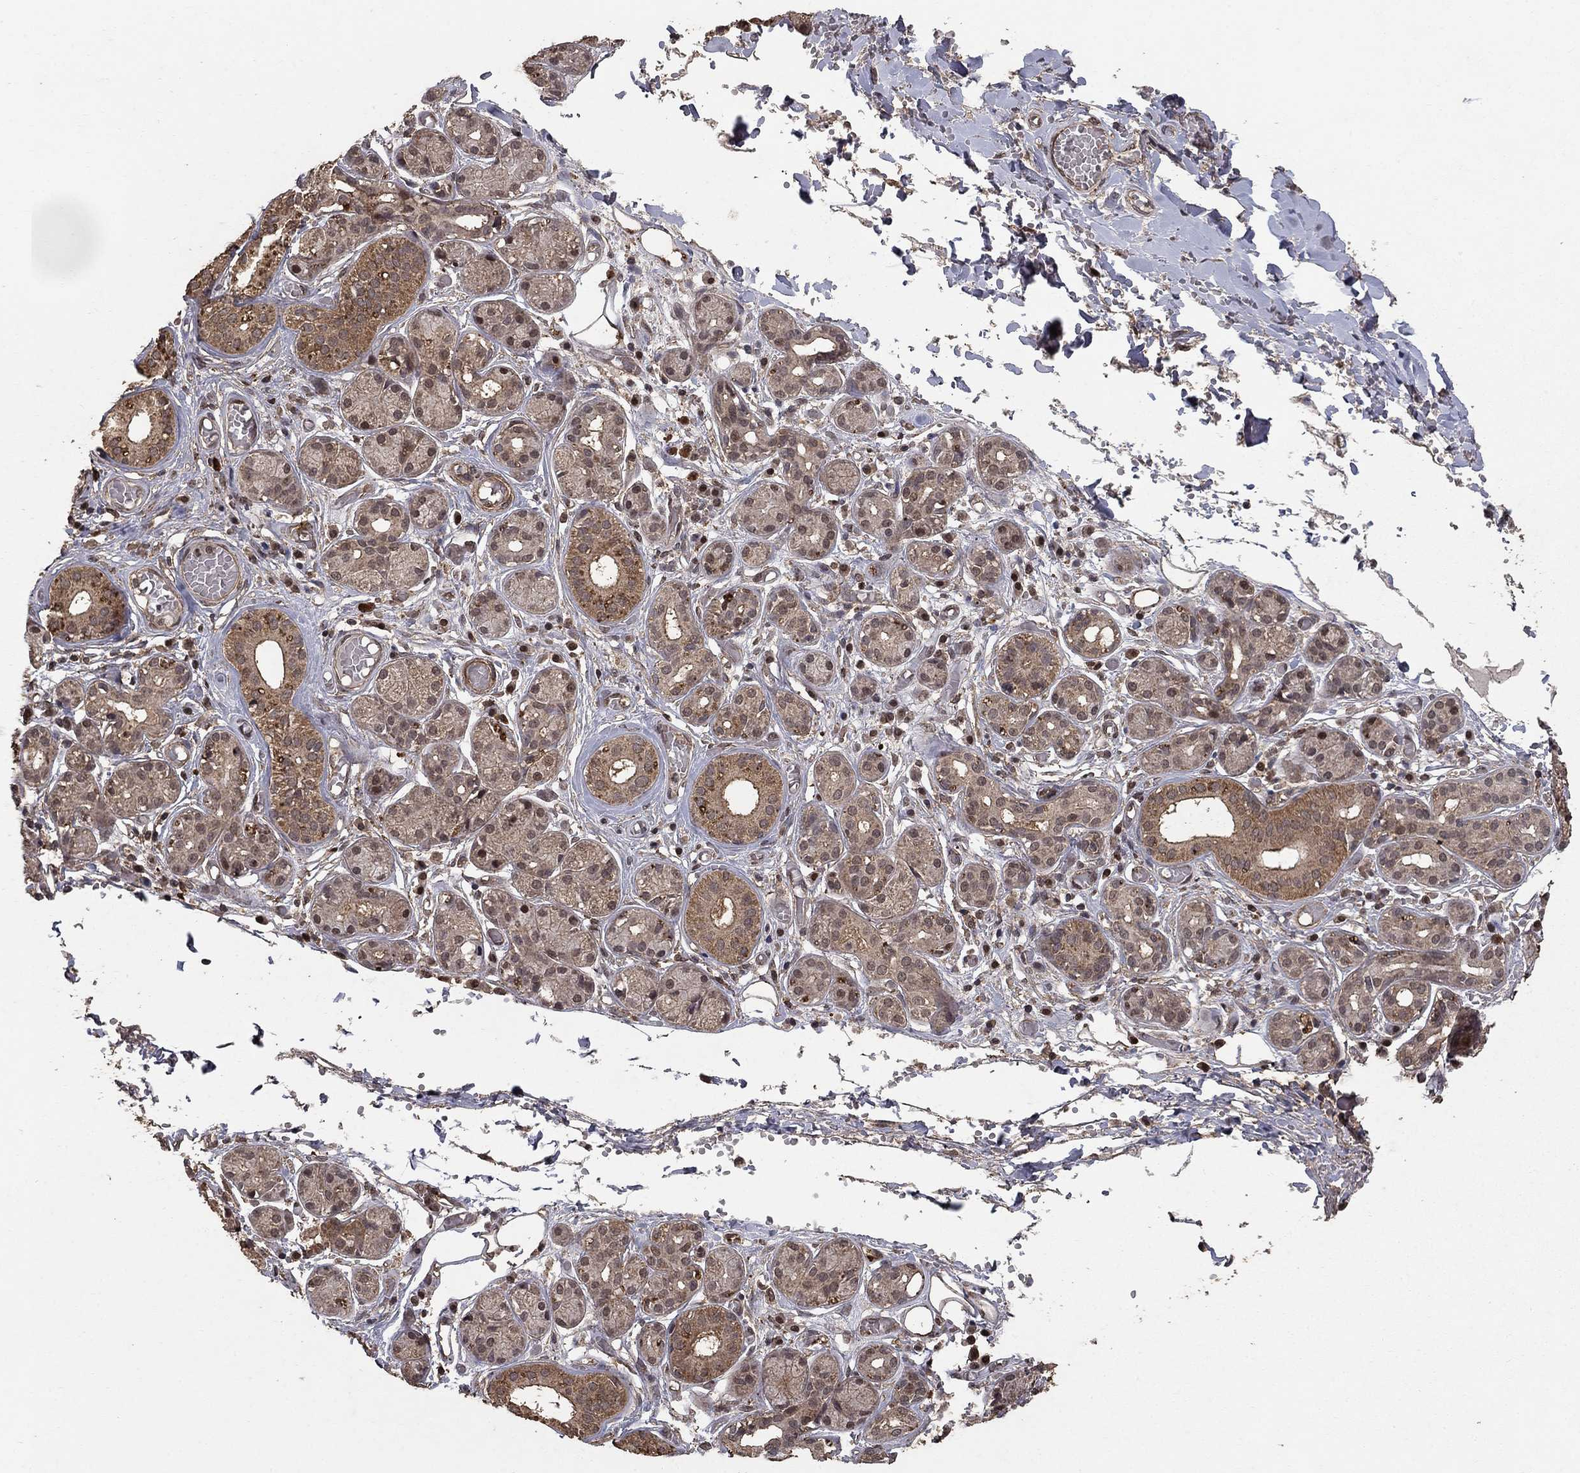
{"staining": {"intensity": "moderate", "quantity": "25%-75%", "location": "cytoplasmic/membranous,nuclear"}, "tissue": "salivary gland", "cell_type": "Glandular cells", "image_type": "normal", "snomed": [{"axis": "morphology", "description": "Normal tissue, NOS"}, {"axis": "topography", "description": "Salivary gland"}, {"axis": "topography", "description": "Peripheral nerve tissue"}], "caption": "Salivary gland stained for a protein (brown) demonstrates moderate cytoplasmic/membranous,nuclear positive expression in about 25%-75% of glandular cells.", "gene": "PRDM1", "patient": {"sex": "male", "age": 71}}